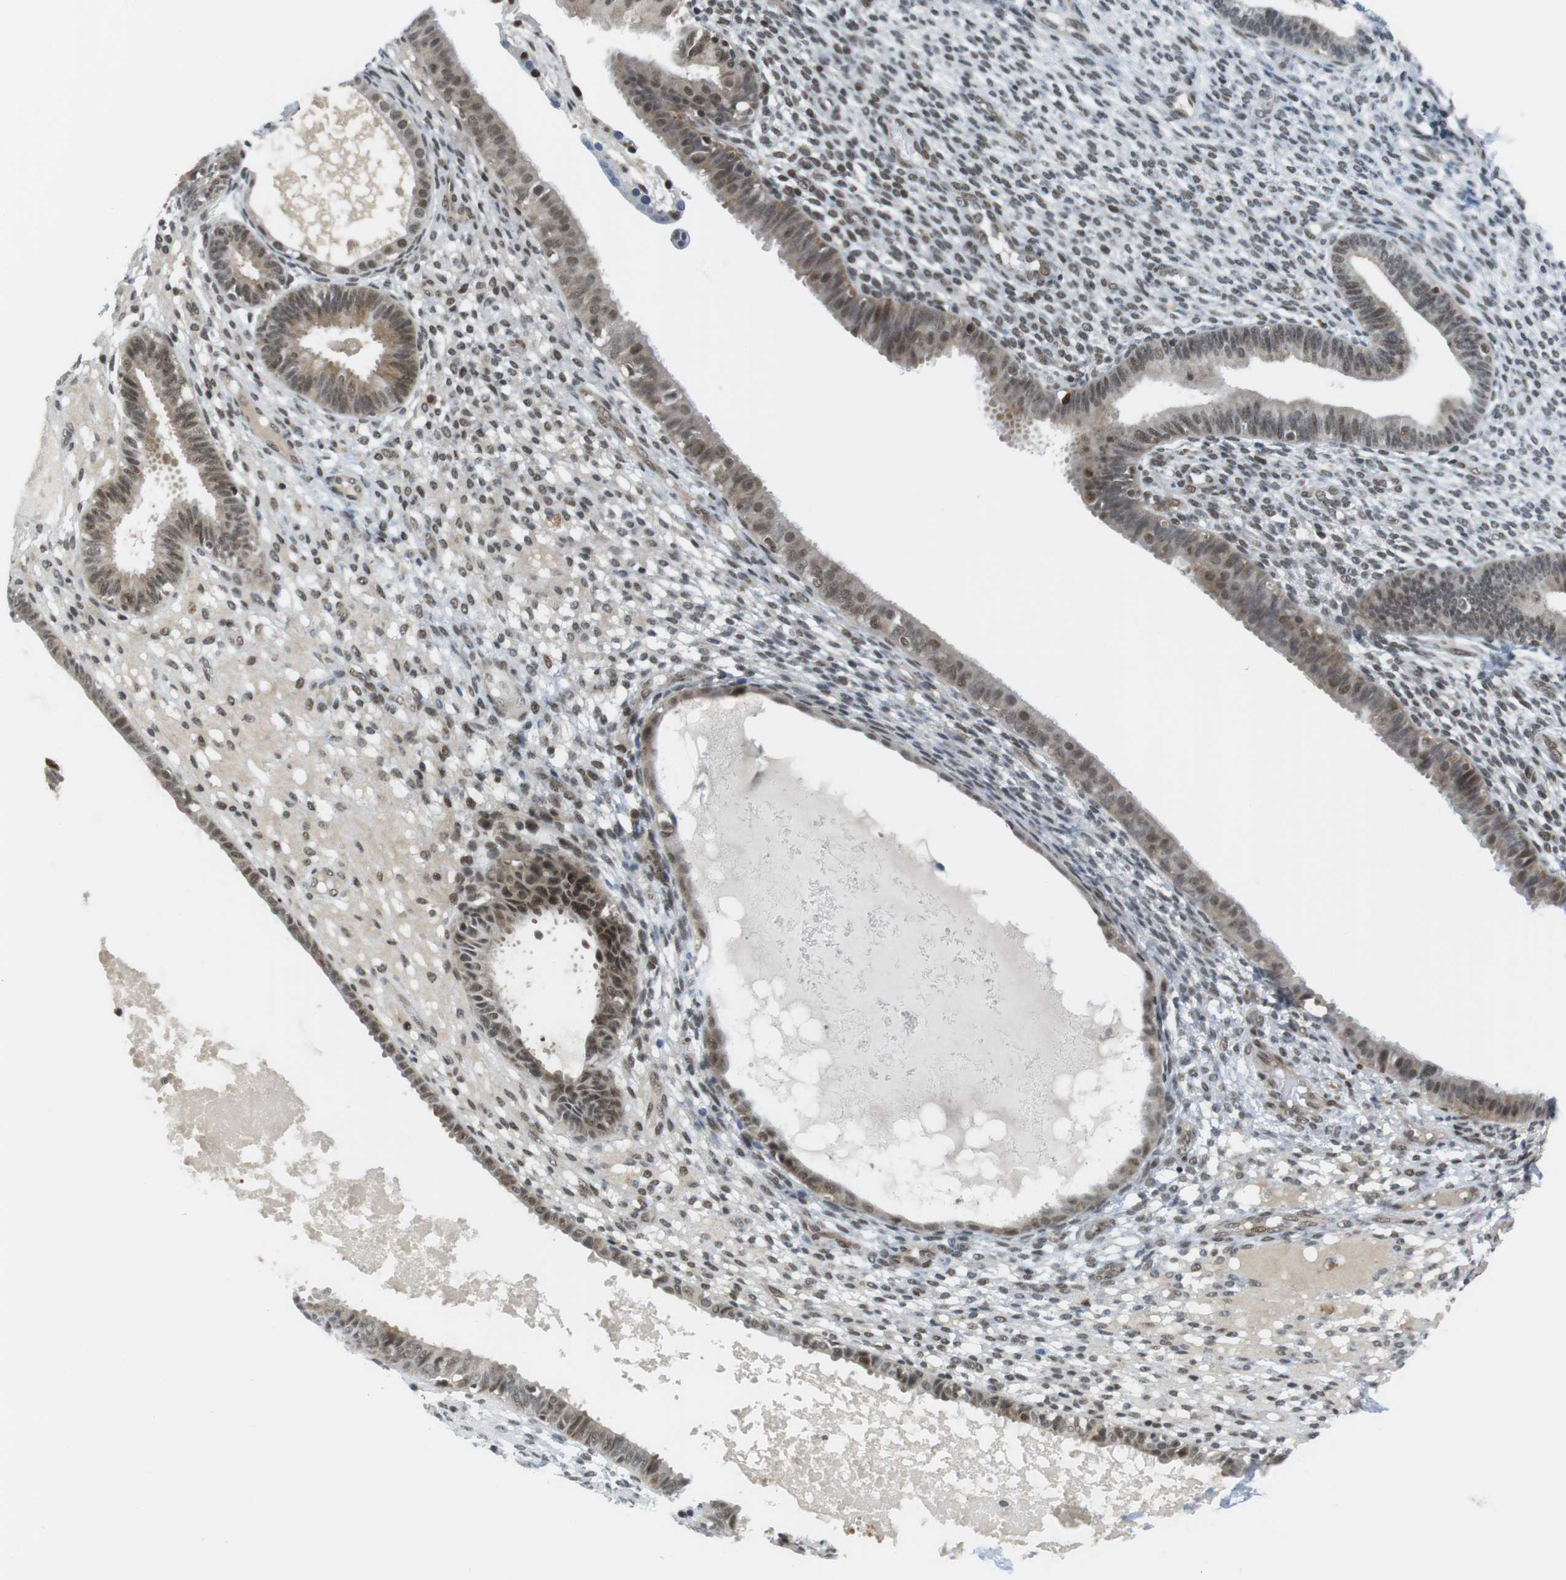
{"staining": {"intensity": "moderate", "quantity": "25%-75%", "location": "nuclear"}, "tissue": "endometrium", "cell_type": "Cells in endometrial stroma", "image_type": "normal", "snomed": [{"axis": "morphology", "description": "Normal tissue, NOS"}, {"axis": "topography", "description": "Endometrium"}], "caption": "Immunohistochemical staining of normal endometrium shows moderate nuclear protein positivity in about 25%-75% of cells in endometrial stroma.", "gene": "BRD4", "patient": {"sex": "female", "age": 61}}